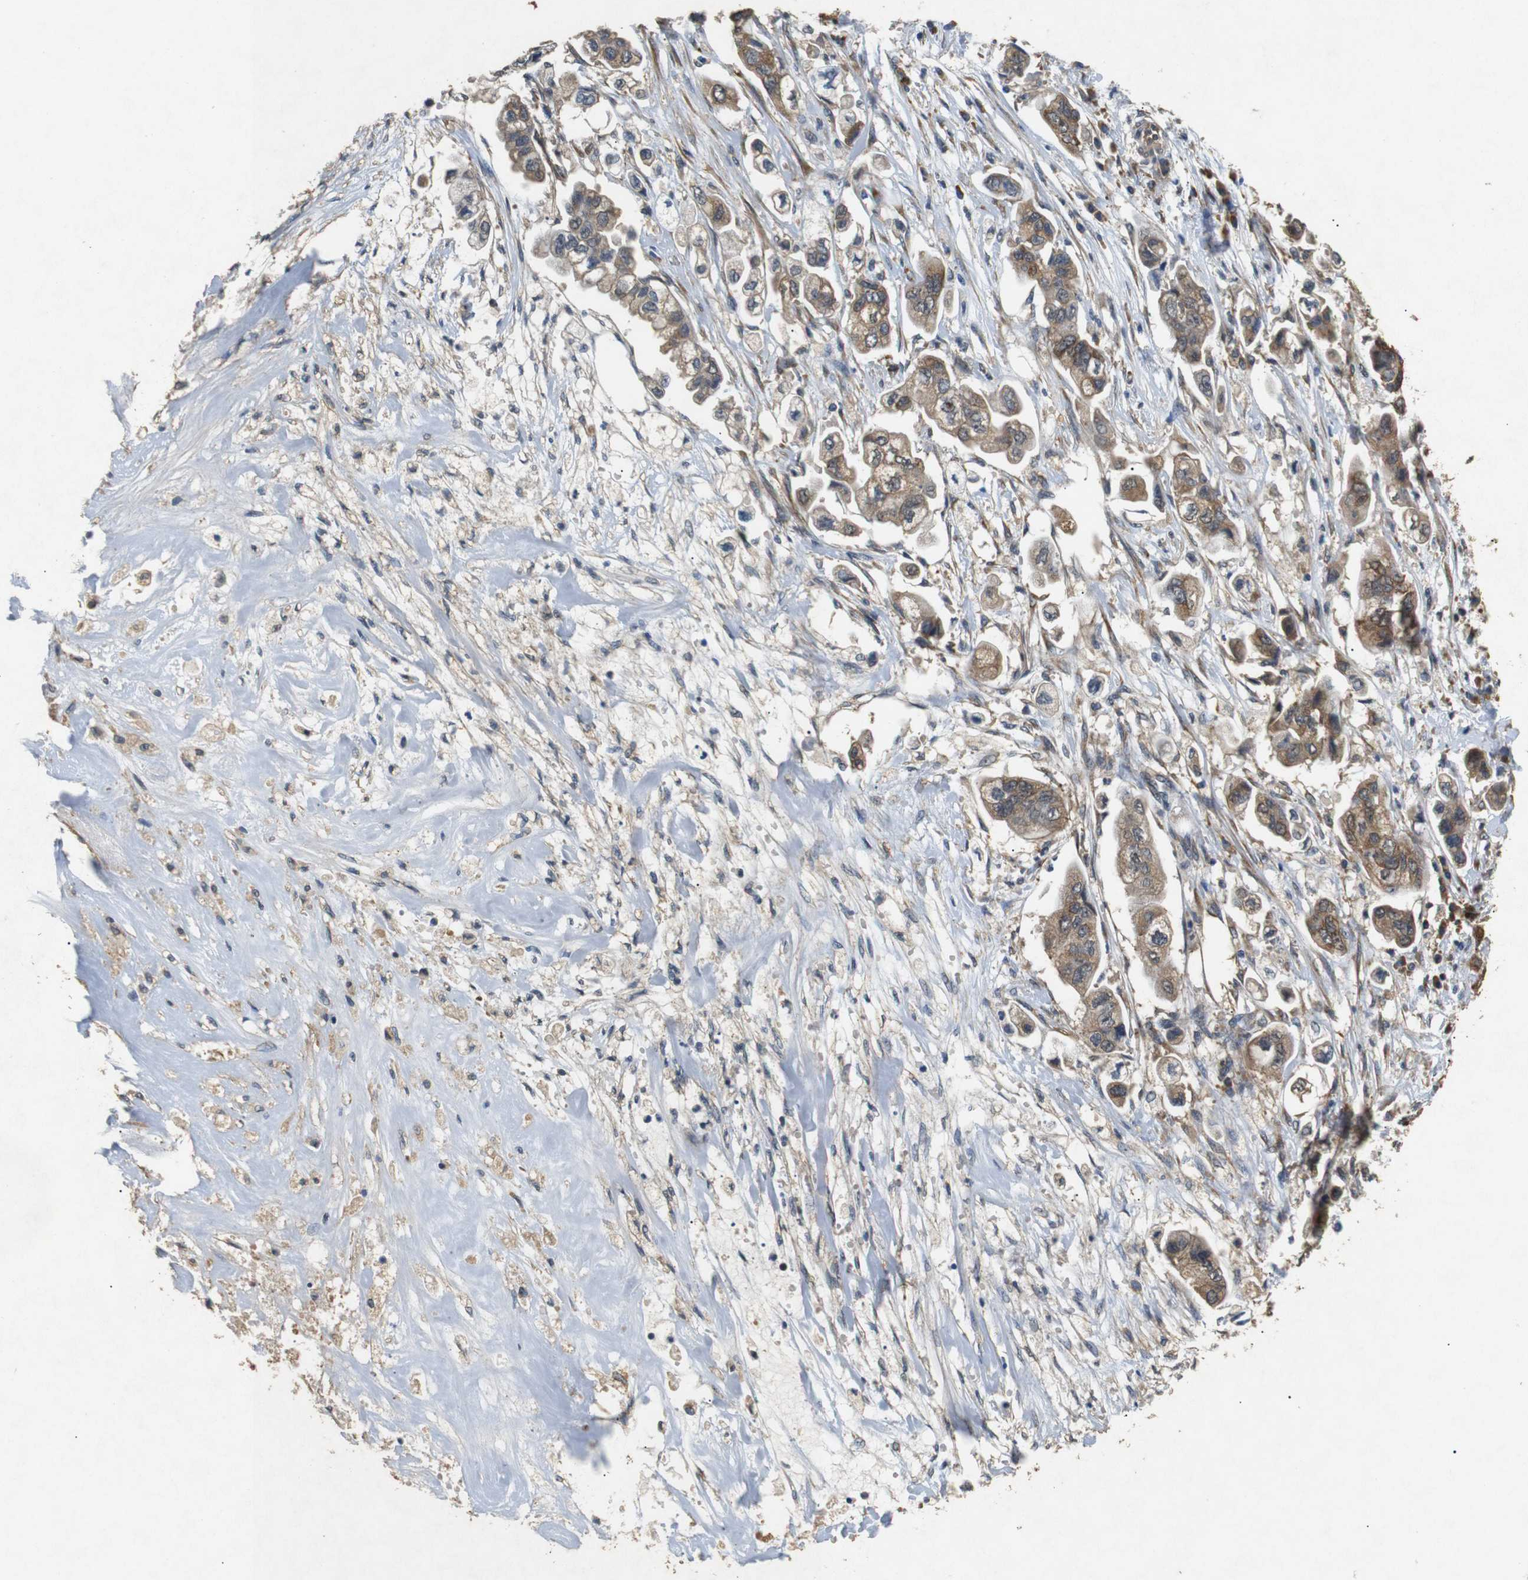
{"staining": {"intensity": "moderate", "quantity": ">75%", "location": "cytoplasmic/membranous"}, "tissue": "stomach cancer", "cell_type": "Tumor cells", "image_type": "cancer", "snomed": [{"axis": "morphology", "description": "Adenocarcinoma, NOS"}, {"axis": "topography", "description": "Stomach"}], "caption": "The micrograph exhibits immunohistochemical staining of adenocarcinoma (stomach). There is moderate cytoplasmic/membranous expression is identified in about >75% of tumor cells.", "gene": "BNIP3", "patient": {"sex": "male", "age": 62}}